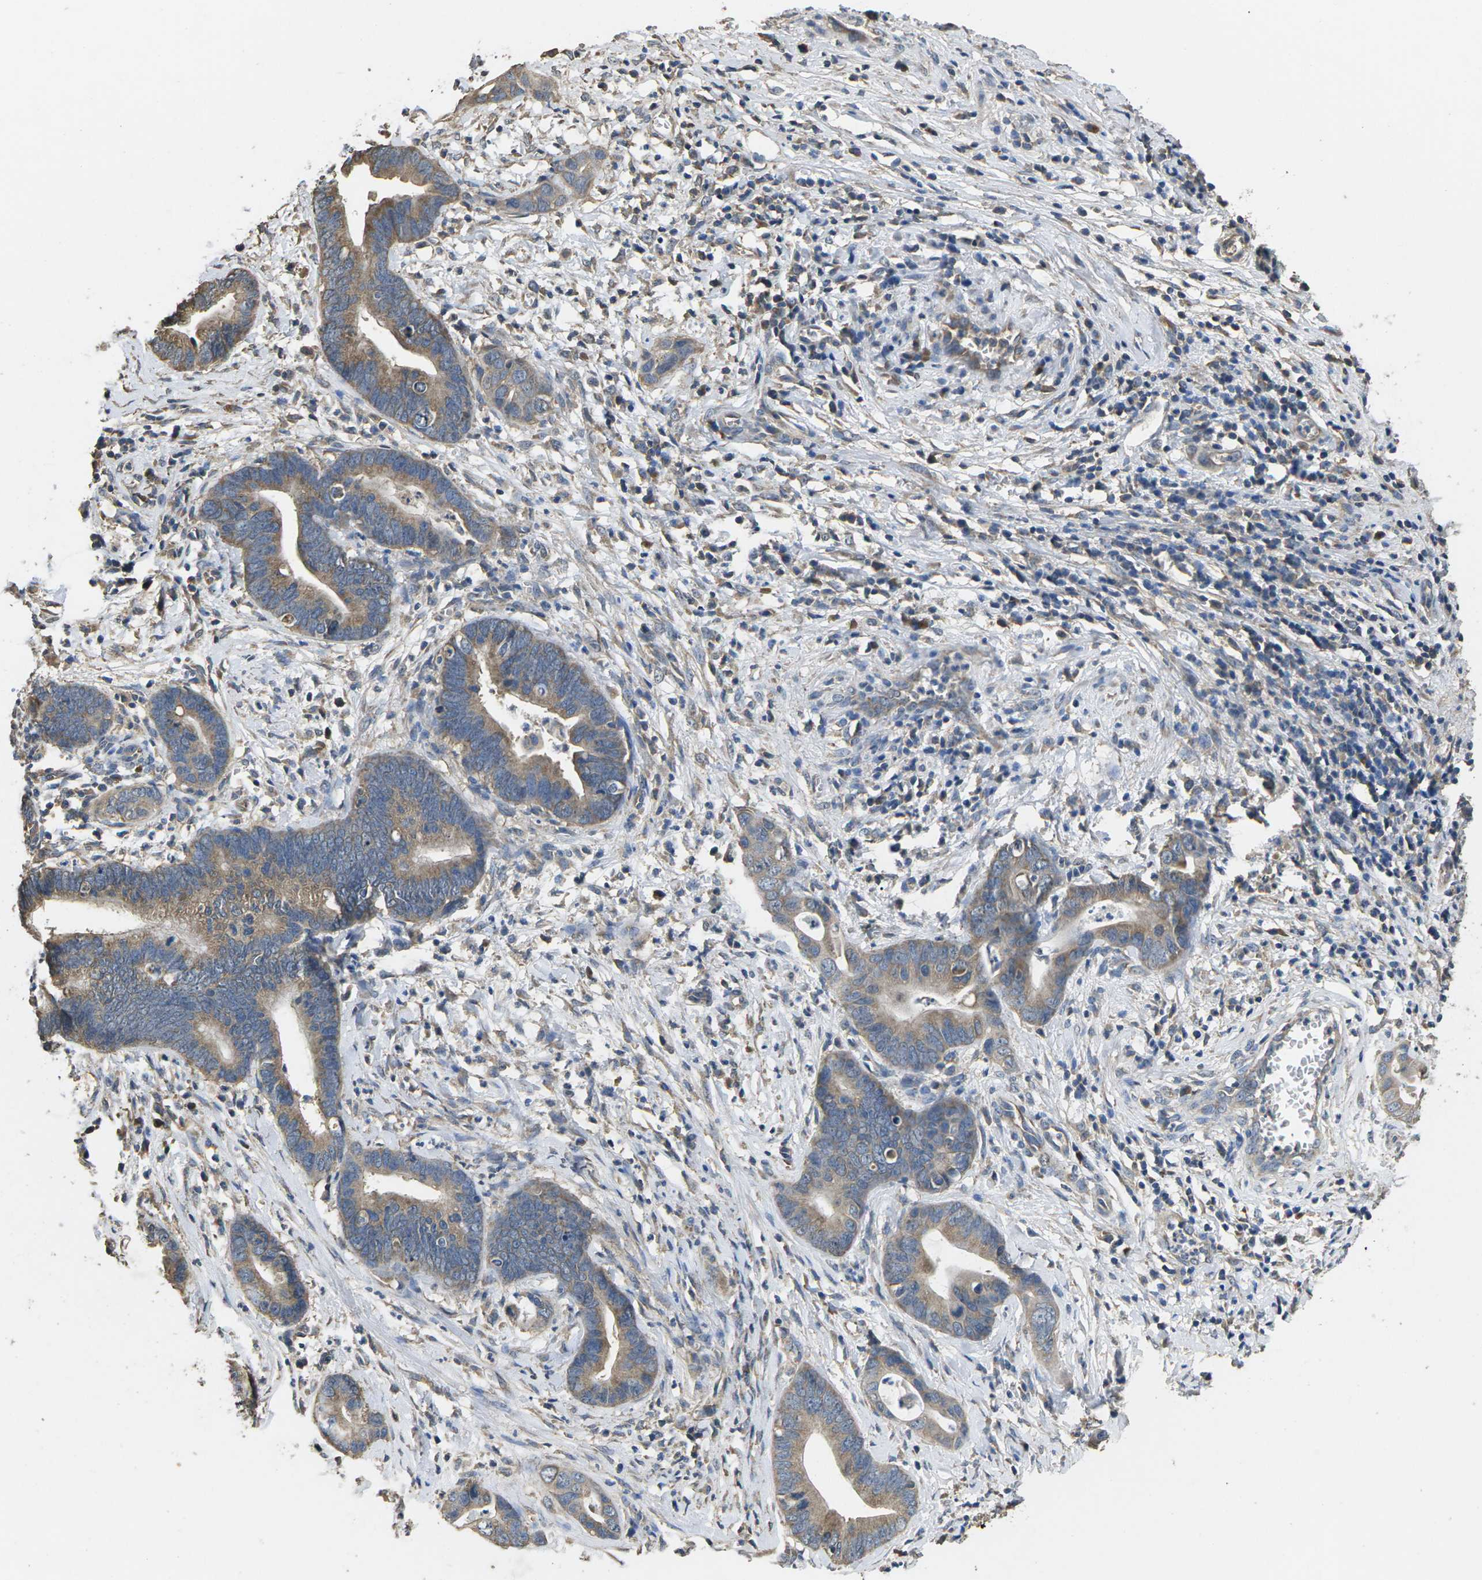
{"staining": {"intensity": "weak", "quantity": ">75%", "location": "cytoplasmic/membranous"}, "tissue": "cervical cancer", "cell_type": "Tumor cells", "image_type": "cancer", "snomed": [{"axis": "morphology", "description": "Adenocarcinoma, NOS"}, {"axis": "topography", "description": "Cervix"}], "caption": "IHC (DAB (3,3'-diaminobenzidine)) staining of cervical cancer exhibits weak cytoplasmic/membranous protein positivity in about >75% of tumor cells.", "gene": "B4GAT1", "patient": {"sex": "female", "age": 44}}